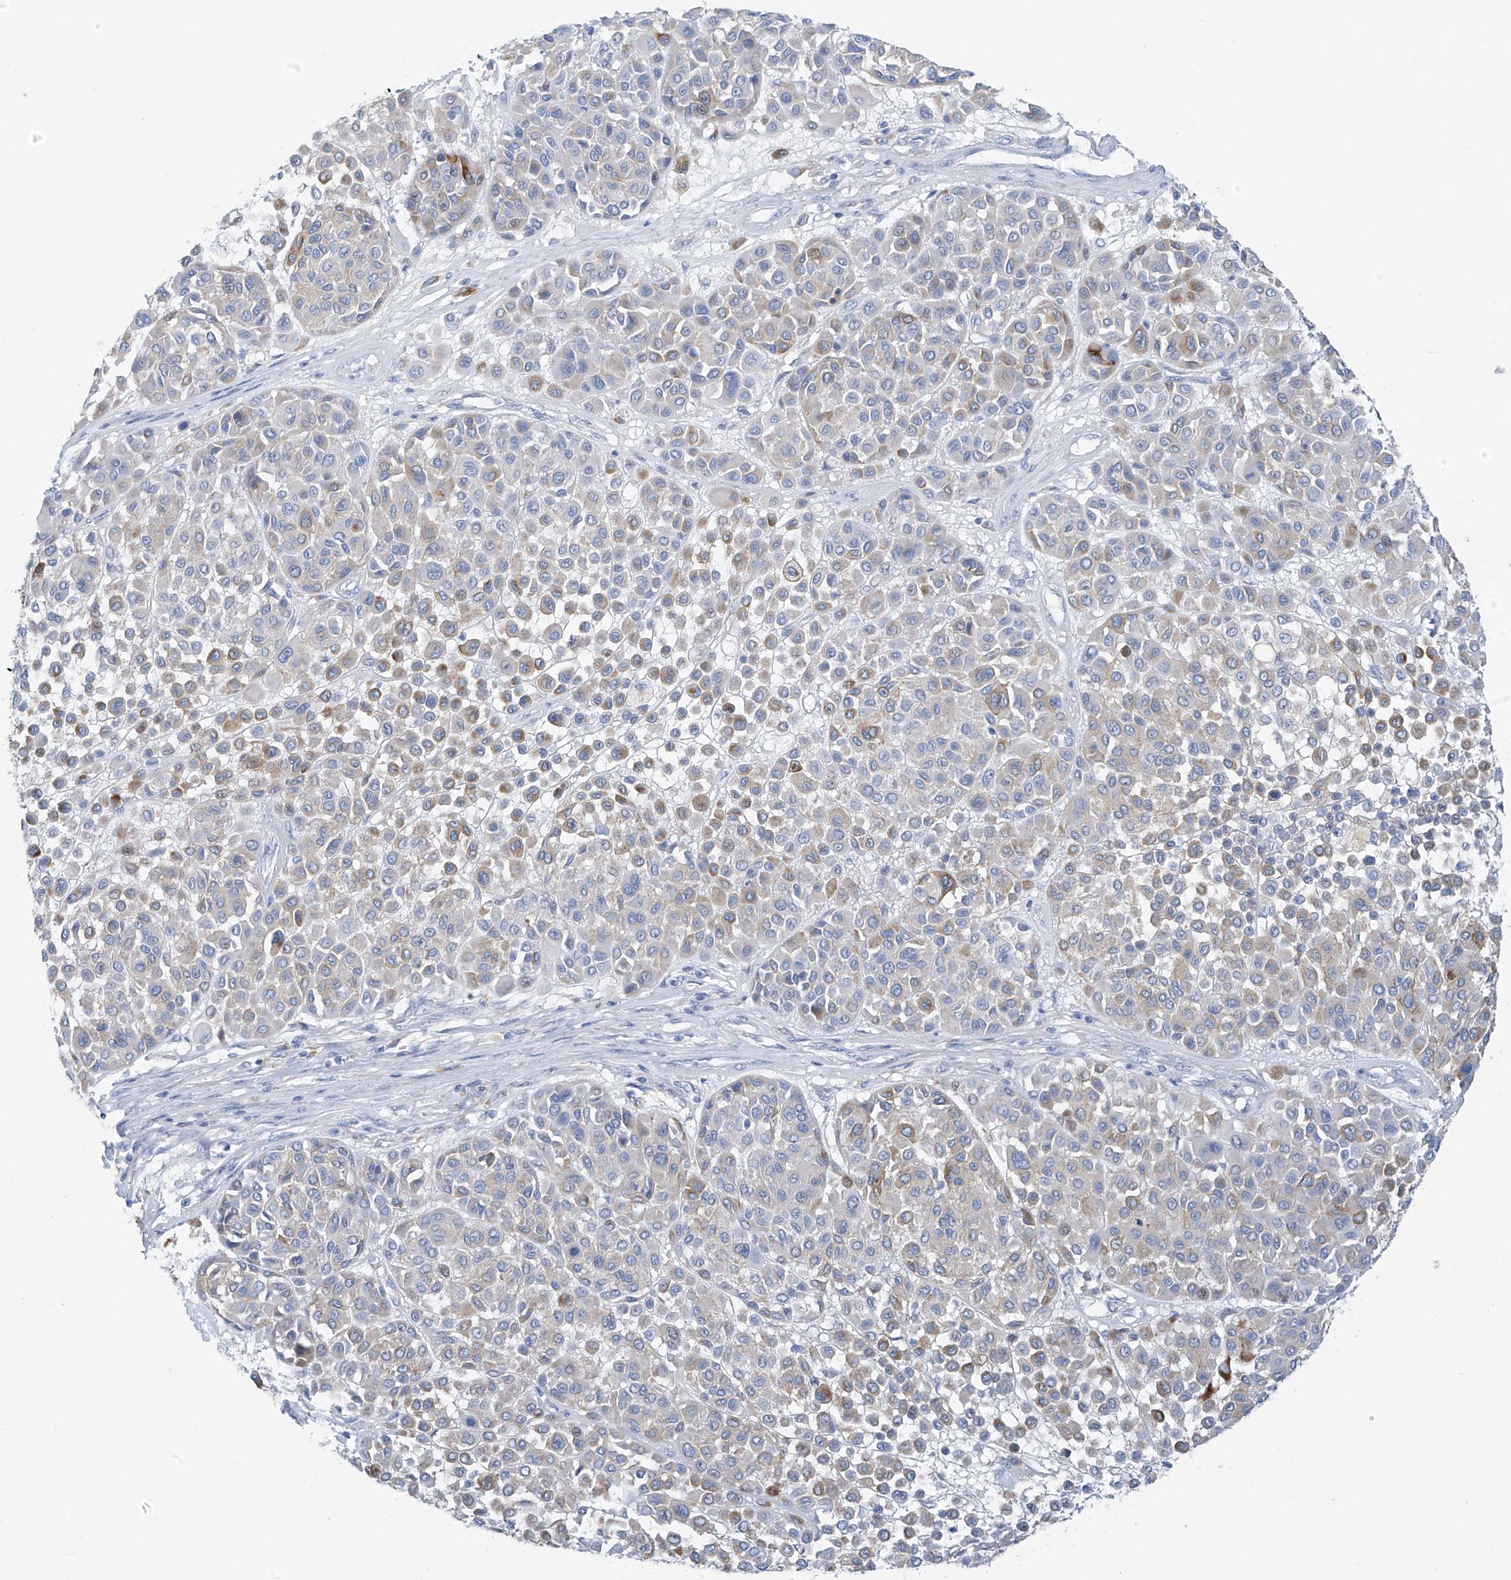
{"staining": {"intensity": "weak", "quantity": "<25%", "location": "cytoplasmic/membranous"}, "tissue": "melanoma", "cell_type": "Tumor cells", "image_type": "cancer", "snomed": [{"axis": "morphology", "description": "Malignant melanoma, Metastatic site"}, {"axis": "topography", "description": "Soft tissue"}], "caption": "Tumor cells are negative for brown protein staining in melanoma.", "gene": "GLMP", "patient": {"sex": "male", "age": 41}}